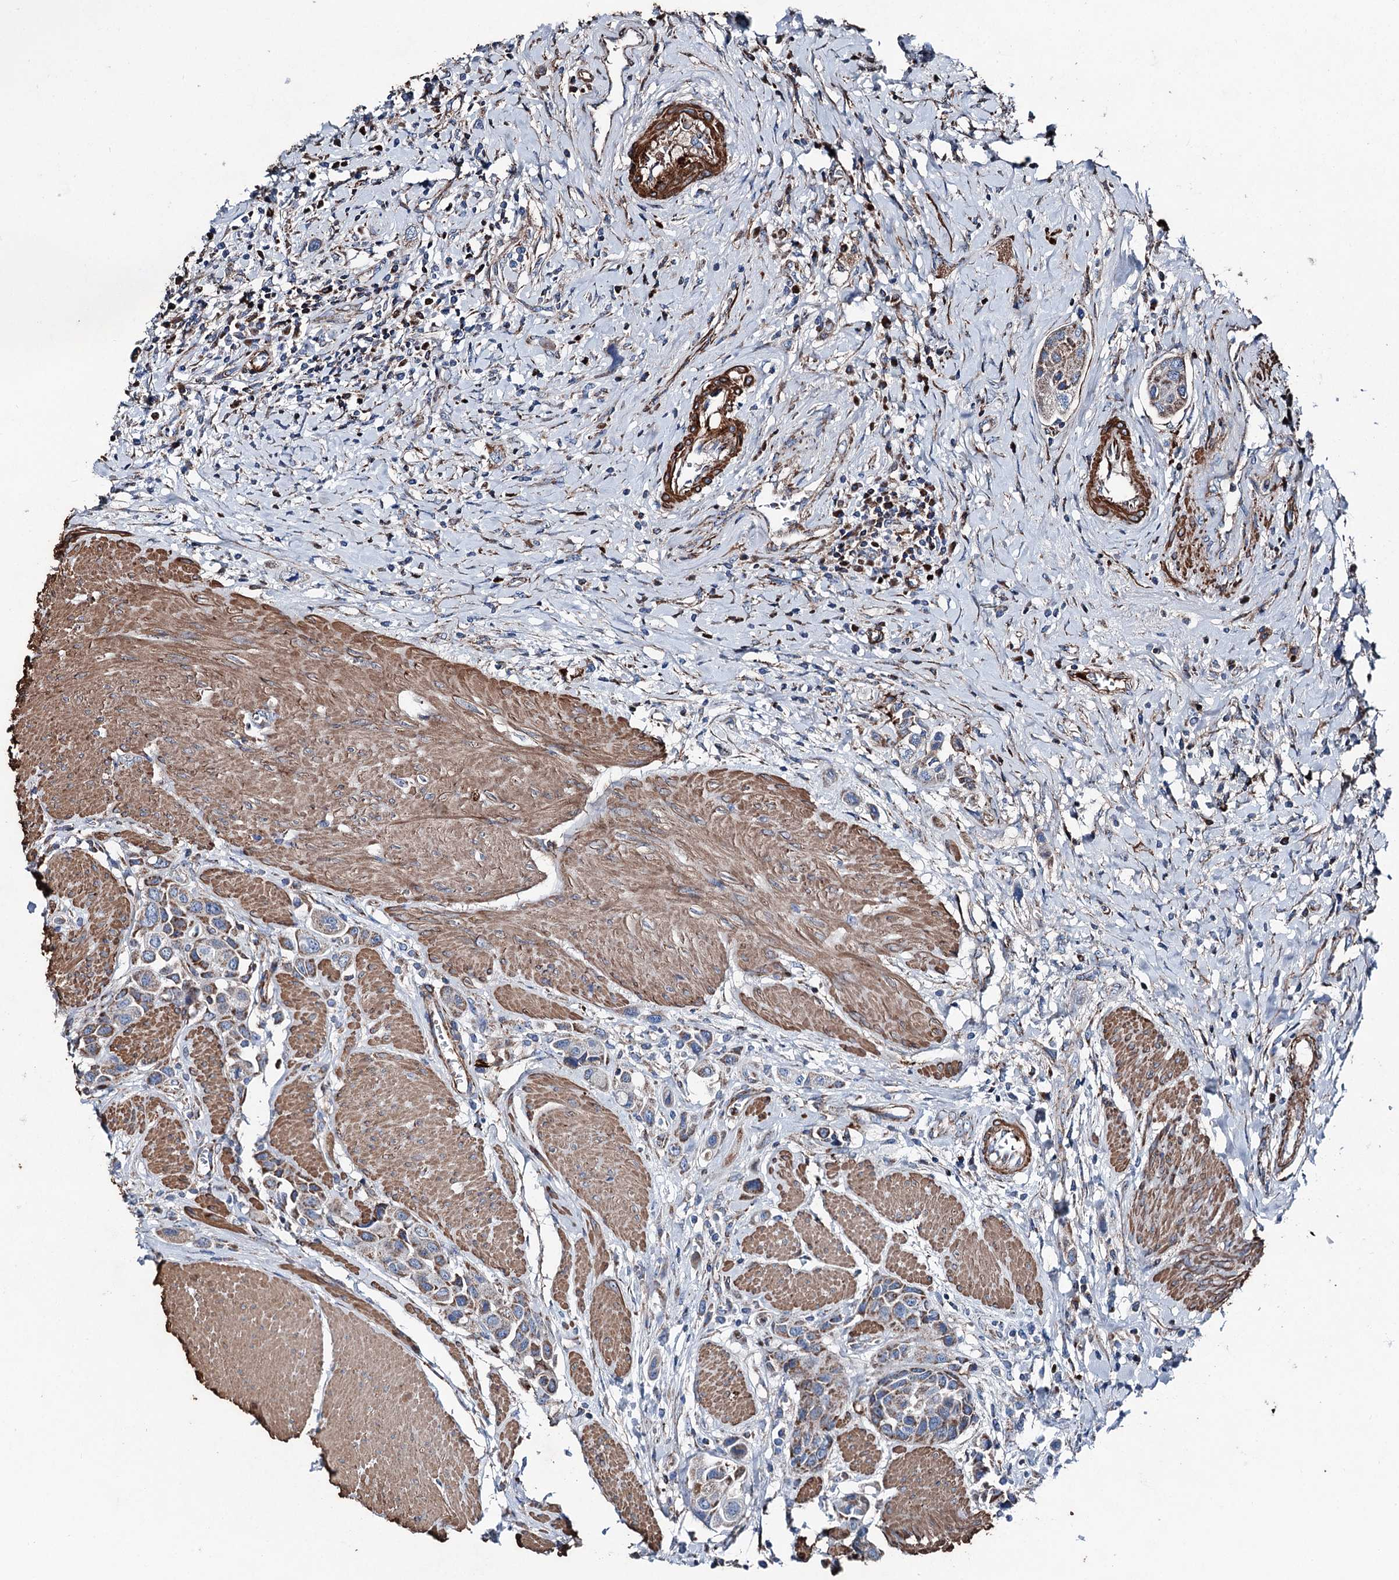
{"staining": {"intensity": "moderate", "quantity": "25%-75%", "location": "cytoplasmic/membranous"}, "tissue": "urothelial cancer", "cell_type": "Tumor cells", "image_type": "cancer", "snomed": [{"axis": "morphology", "description": "Urothelial carcinoma, High grade"}, {"axis": "topography", "description": "Urinary bladder"}], "caption": "IHC staining of urothelial cancer, which shows medium levels of moderate cytoplasmic/membranous expression in approximately 25%-75% of tumor cells indicating moderate cytoplasmic/membranous protein expression. The staining was performed using DAB (3,3'-diaminobenzidine) (brown) for protein detection and nuclei were counterstained in hematoxylin (blue).", "gene": "DDIAS", "patient": {"sex": "male", "age": 50}}